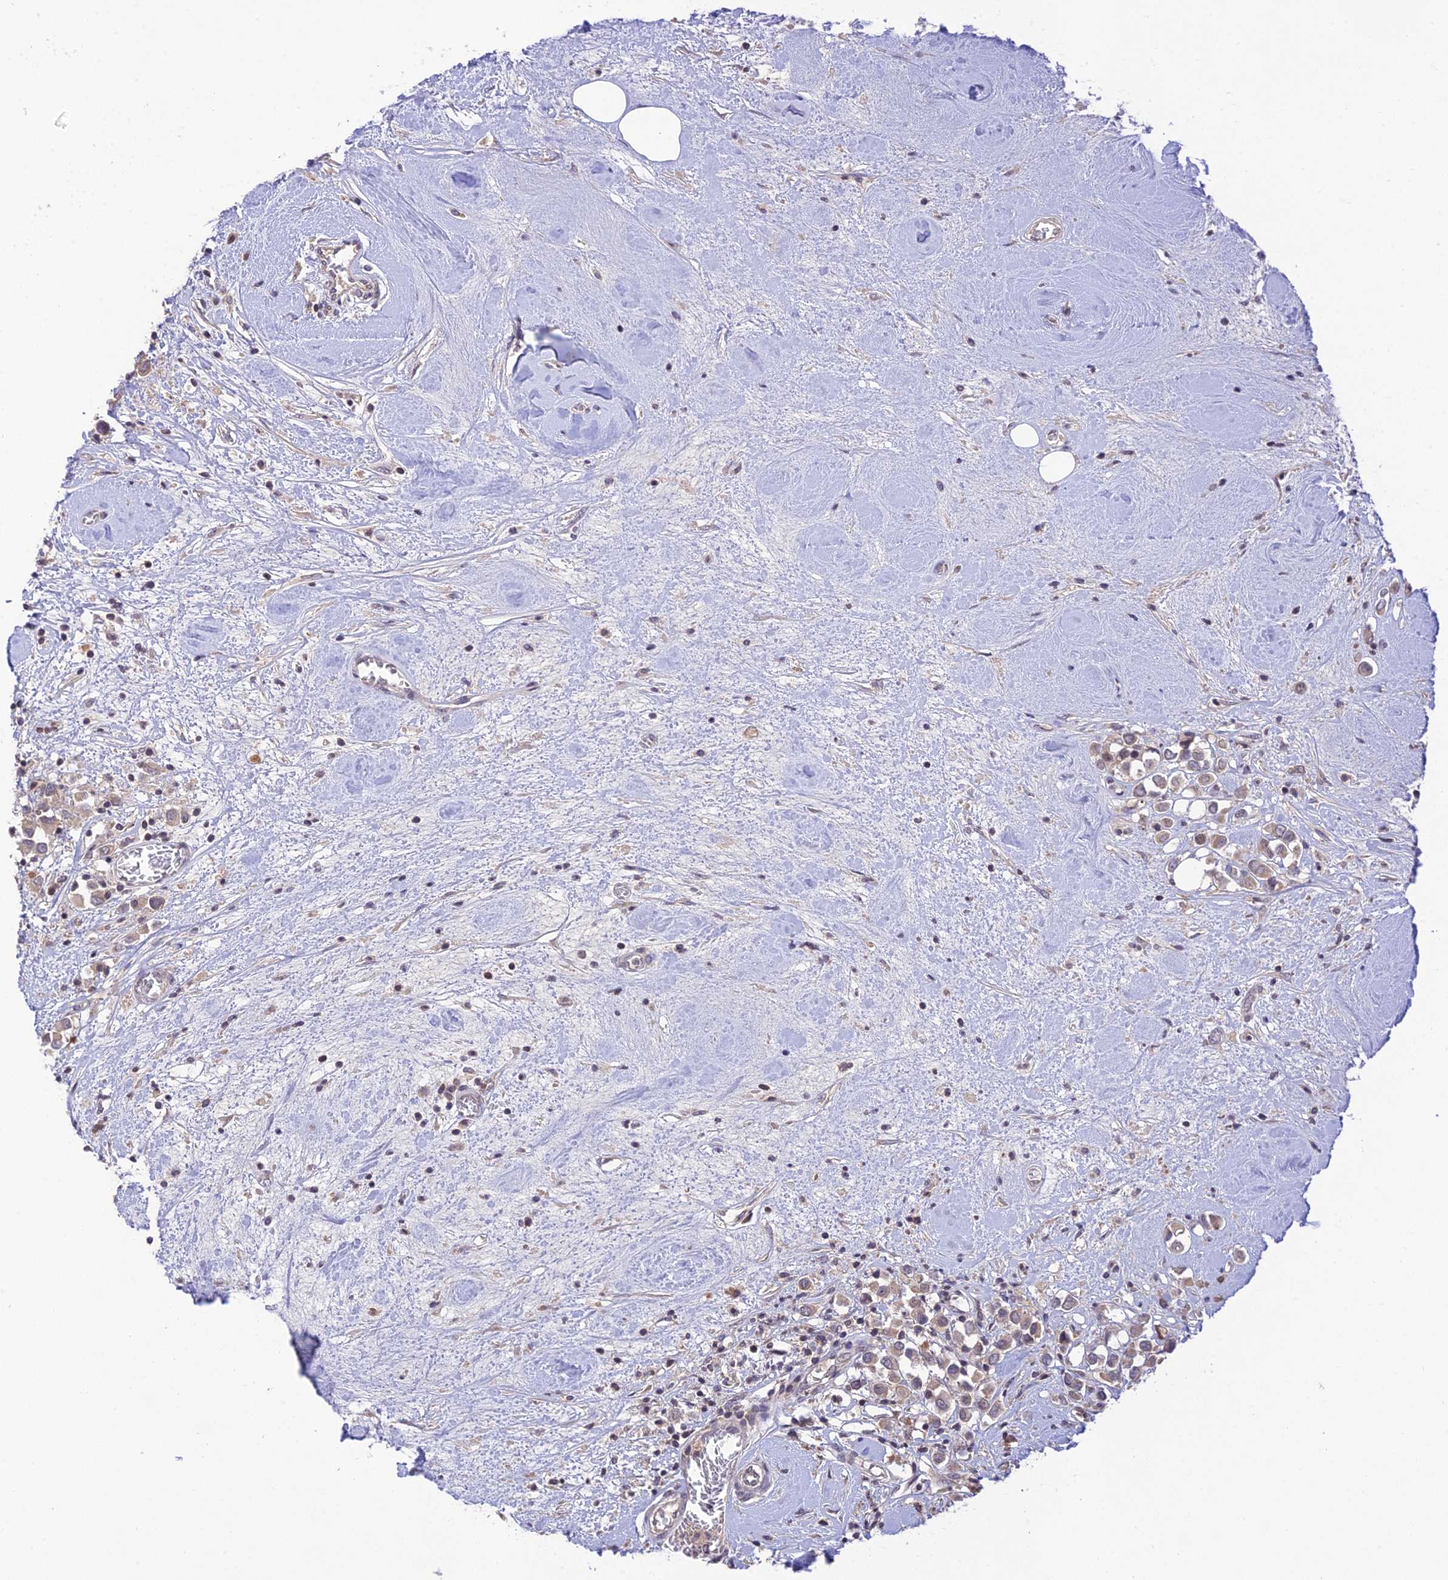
{"staining": {"intensity": "weak", "quantity": "25%-75%", "location": "cytoplasmic/membranous"}, "tissue": "breast cancer", "cell_type": "Tumor cells", "image_type": "cancer", "snomed": [{"axis": "morphology", "description": "Duct carcinoma"}, {"axis": "topography", "description": "Breast"}], "caption": "Brown immunohistochemical staining in human breast infiltrating ductal carcinoma exhibits weak cytoplasmic/membranous expression in approximately 25%-75% of tumor cells.", "gene": "TEKT1", "patient": {"sex": "female", "age": 61}}